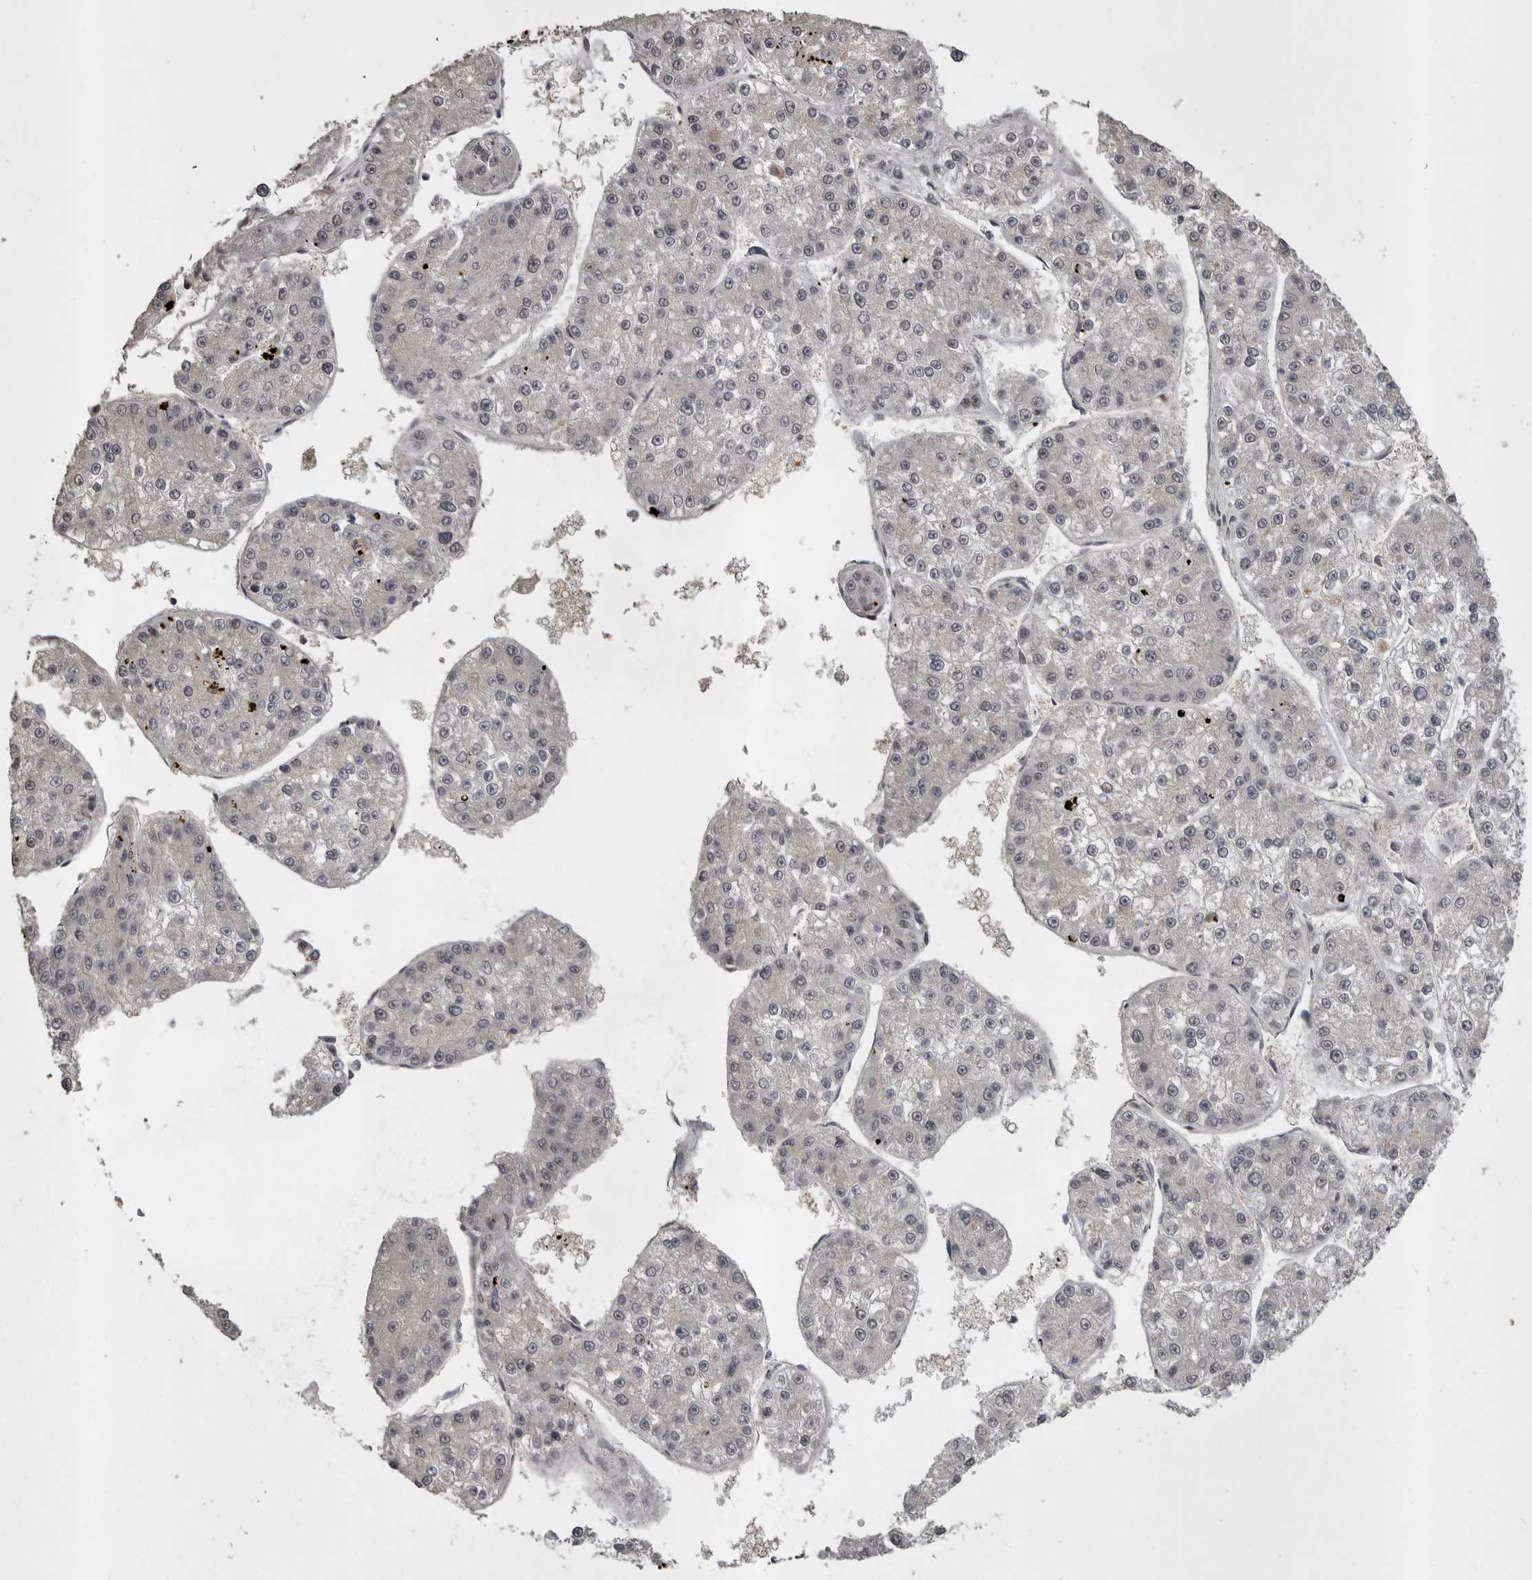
{"staining": {"intensity": "negative", "quantity": "none", "location": "none"}, "tissue": "liver cancer", "cell_type": "Tumor cells", "image_type": "cancer", "snomed": [{"axis": "morphology", "description": "Carcinoma, Hepatocellular, NOS"}, {"axis": "topography", "description": "Liver"}], "caption": "Protein analysis of hepatocellular carcinoma (liver) reveals no significant staining in tumor cells. The staining was performed using DAB (3,3'-diaminobenzidine) to visualize the protein expression in brown, while the nuclei were stained in blue with hematoxylin (Magnification: 20x).", "gene": "SNX16", "patient": {"sex": "female", "age": 73}}